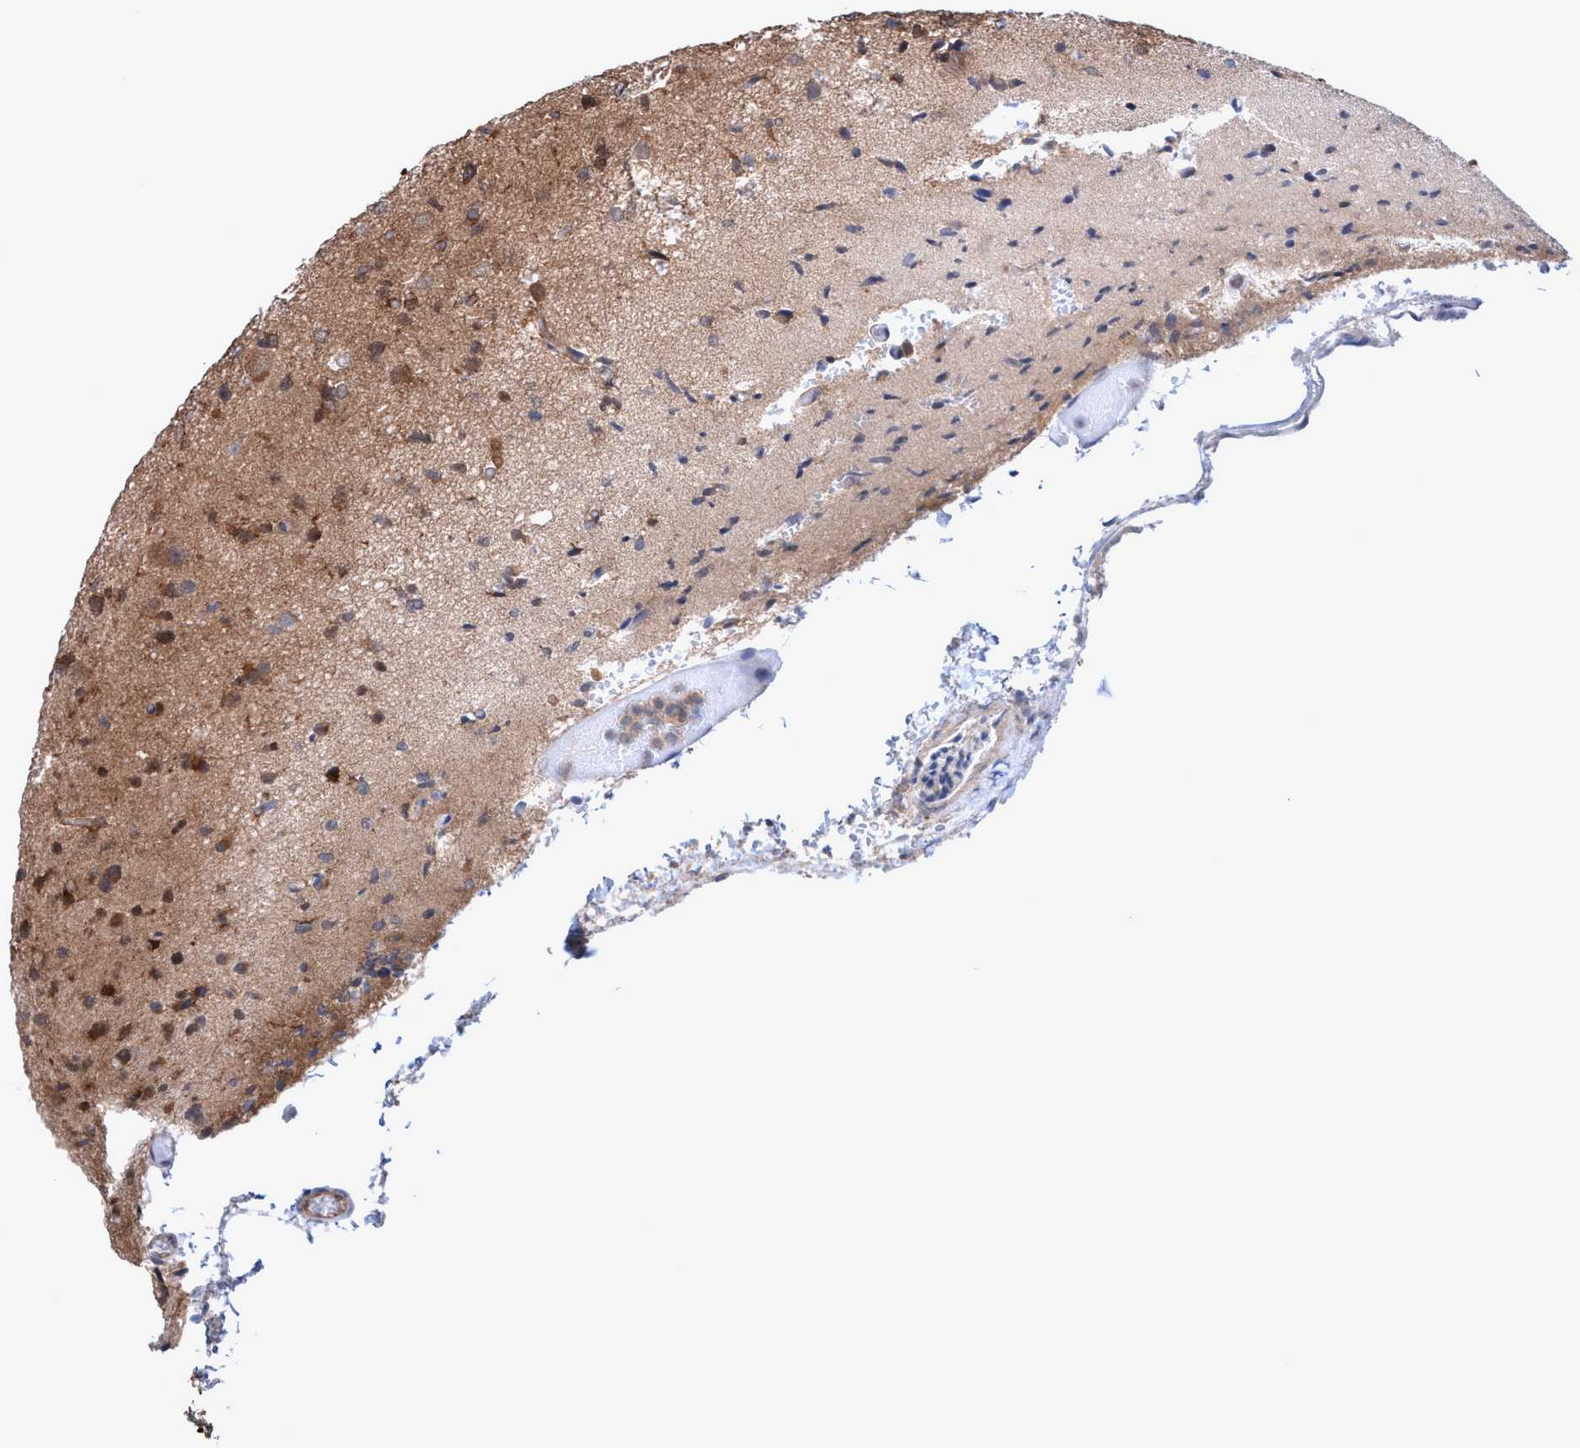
{"staining": {"intensity": "moderate", "quantity": ">75%", "location": "cytoplasmic/membranous"}, "tissue": "glioma", "cell_type": "Tumor cells", "image_type": "cancer", "snomed": [{"axis": "morphology", "description": "Glioma, malignant, Low grade"}, {"axis": "topography", "description": "Brain"}], "caption": "Approximately >75% of tumor cells in human glioma display moderate cytoplasmic/membranous protein expression as visualized by brown immunohistochemical staining.", "gene": "GLOD4", "patient": {"sex": "female", "age": 22}}